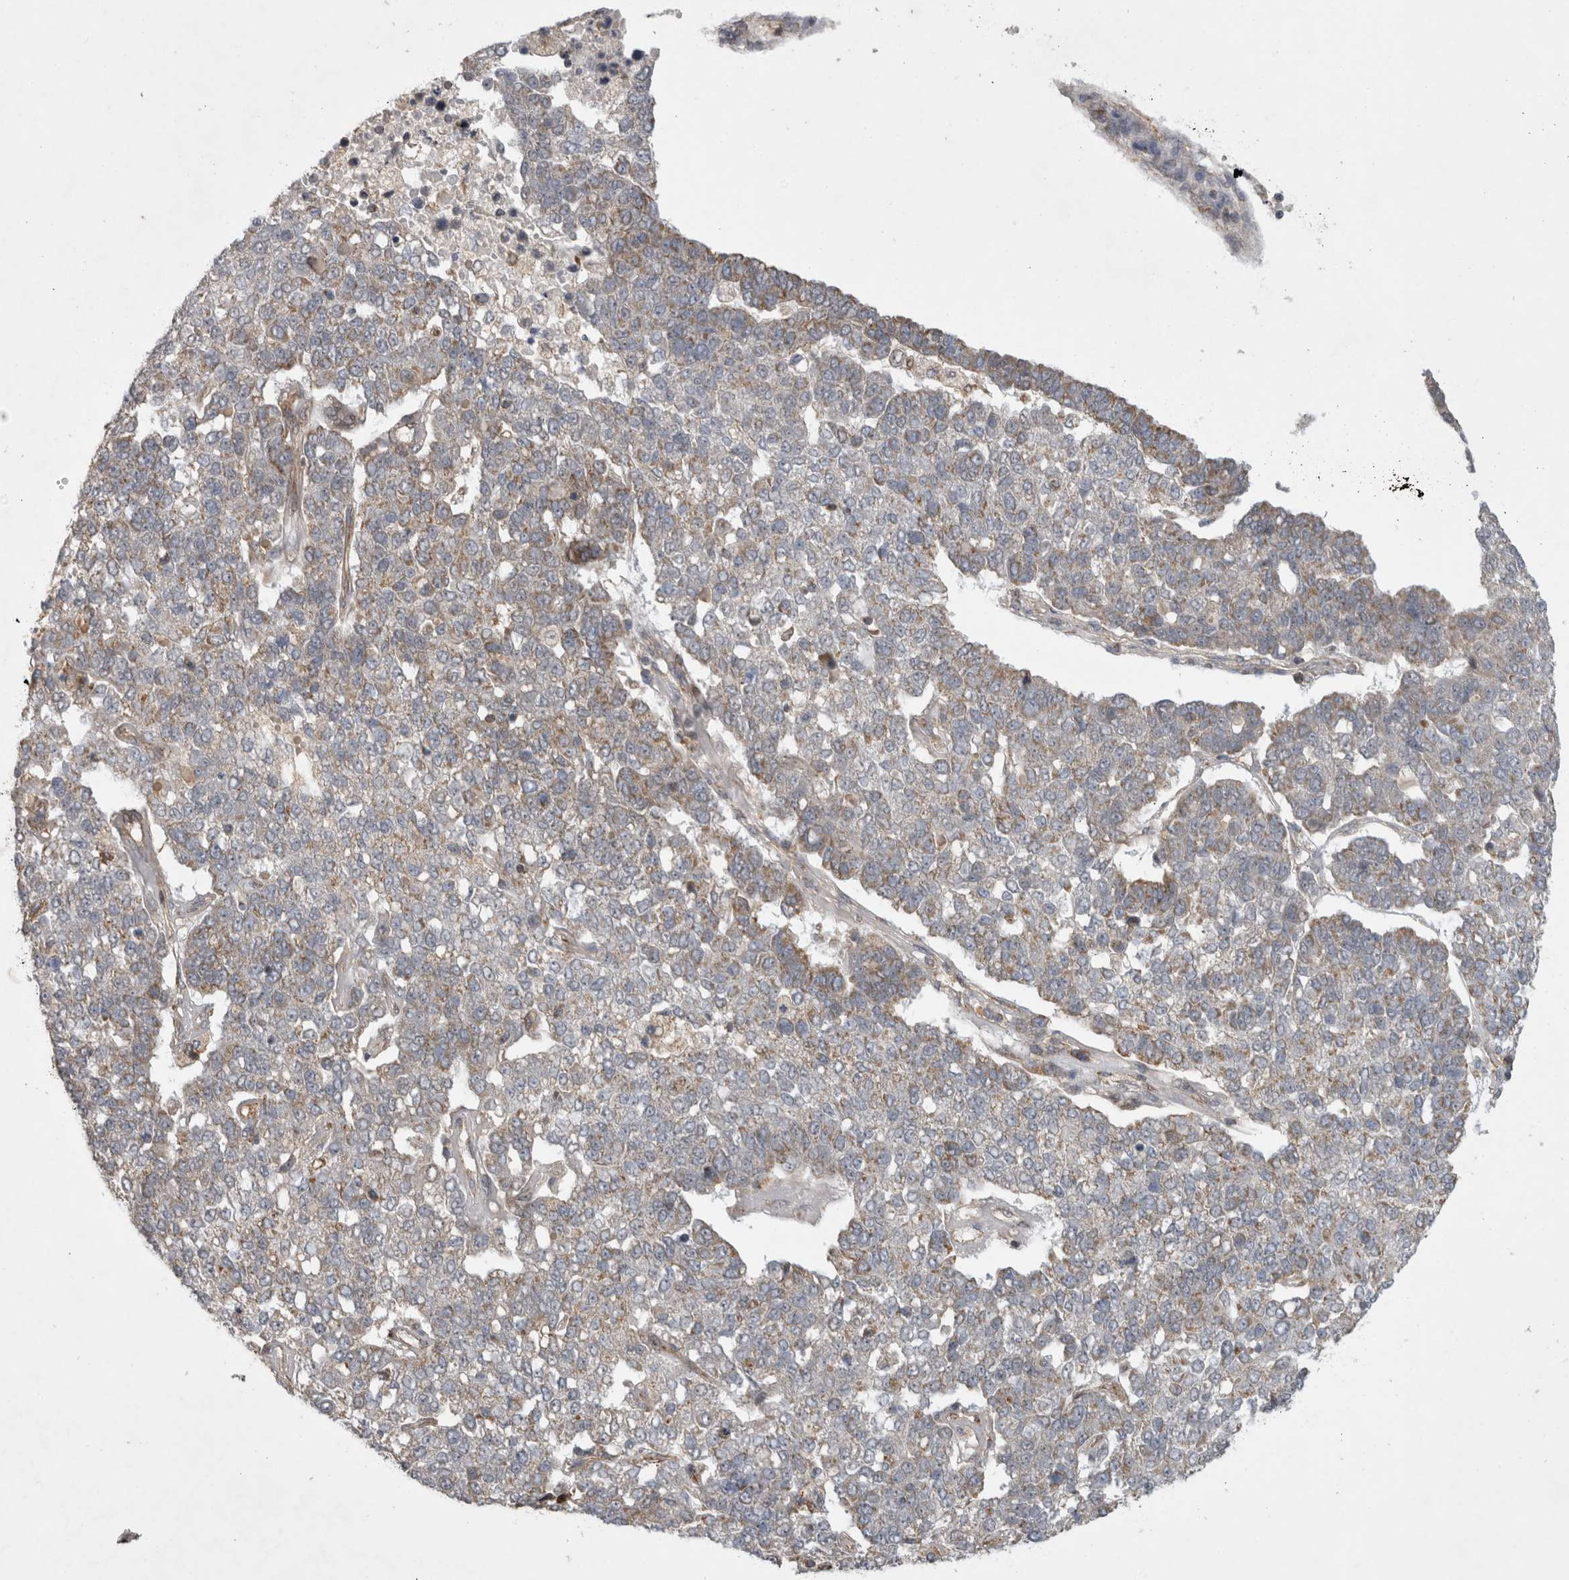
{"staining": {"intensity": "weak", "quantity": "25%-75%", "location": "cytoplasmic/membranous"}, "tissue": "pancreatic cancer", "cell_type": "Tumor cells", "image_type": "cancer", "snomed": [{"axis": "morphology", "description": "Adenocarcinoma, NOS"}, {"axis": "topography", "description": "Pancreas"}], "caption": "IHC photomicrograph of neoplastic tissue: pancreatic cancer stained using IHC demonstrates low levels of weak protein expression localized specifically in the cytoplasmic/membranous of tumor cells, appearing as a cytoplasmic/membranous brown color.", "gene": "KCNIP1", "patient": {"sex": "female", "age": 61}}